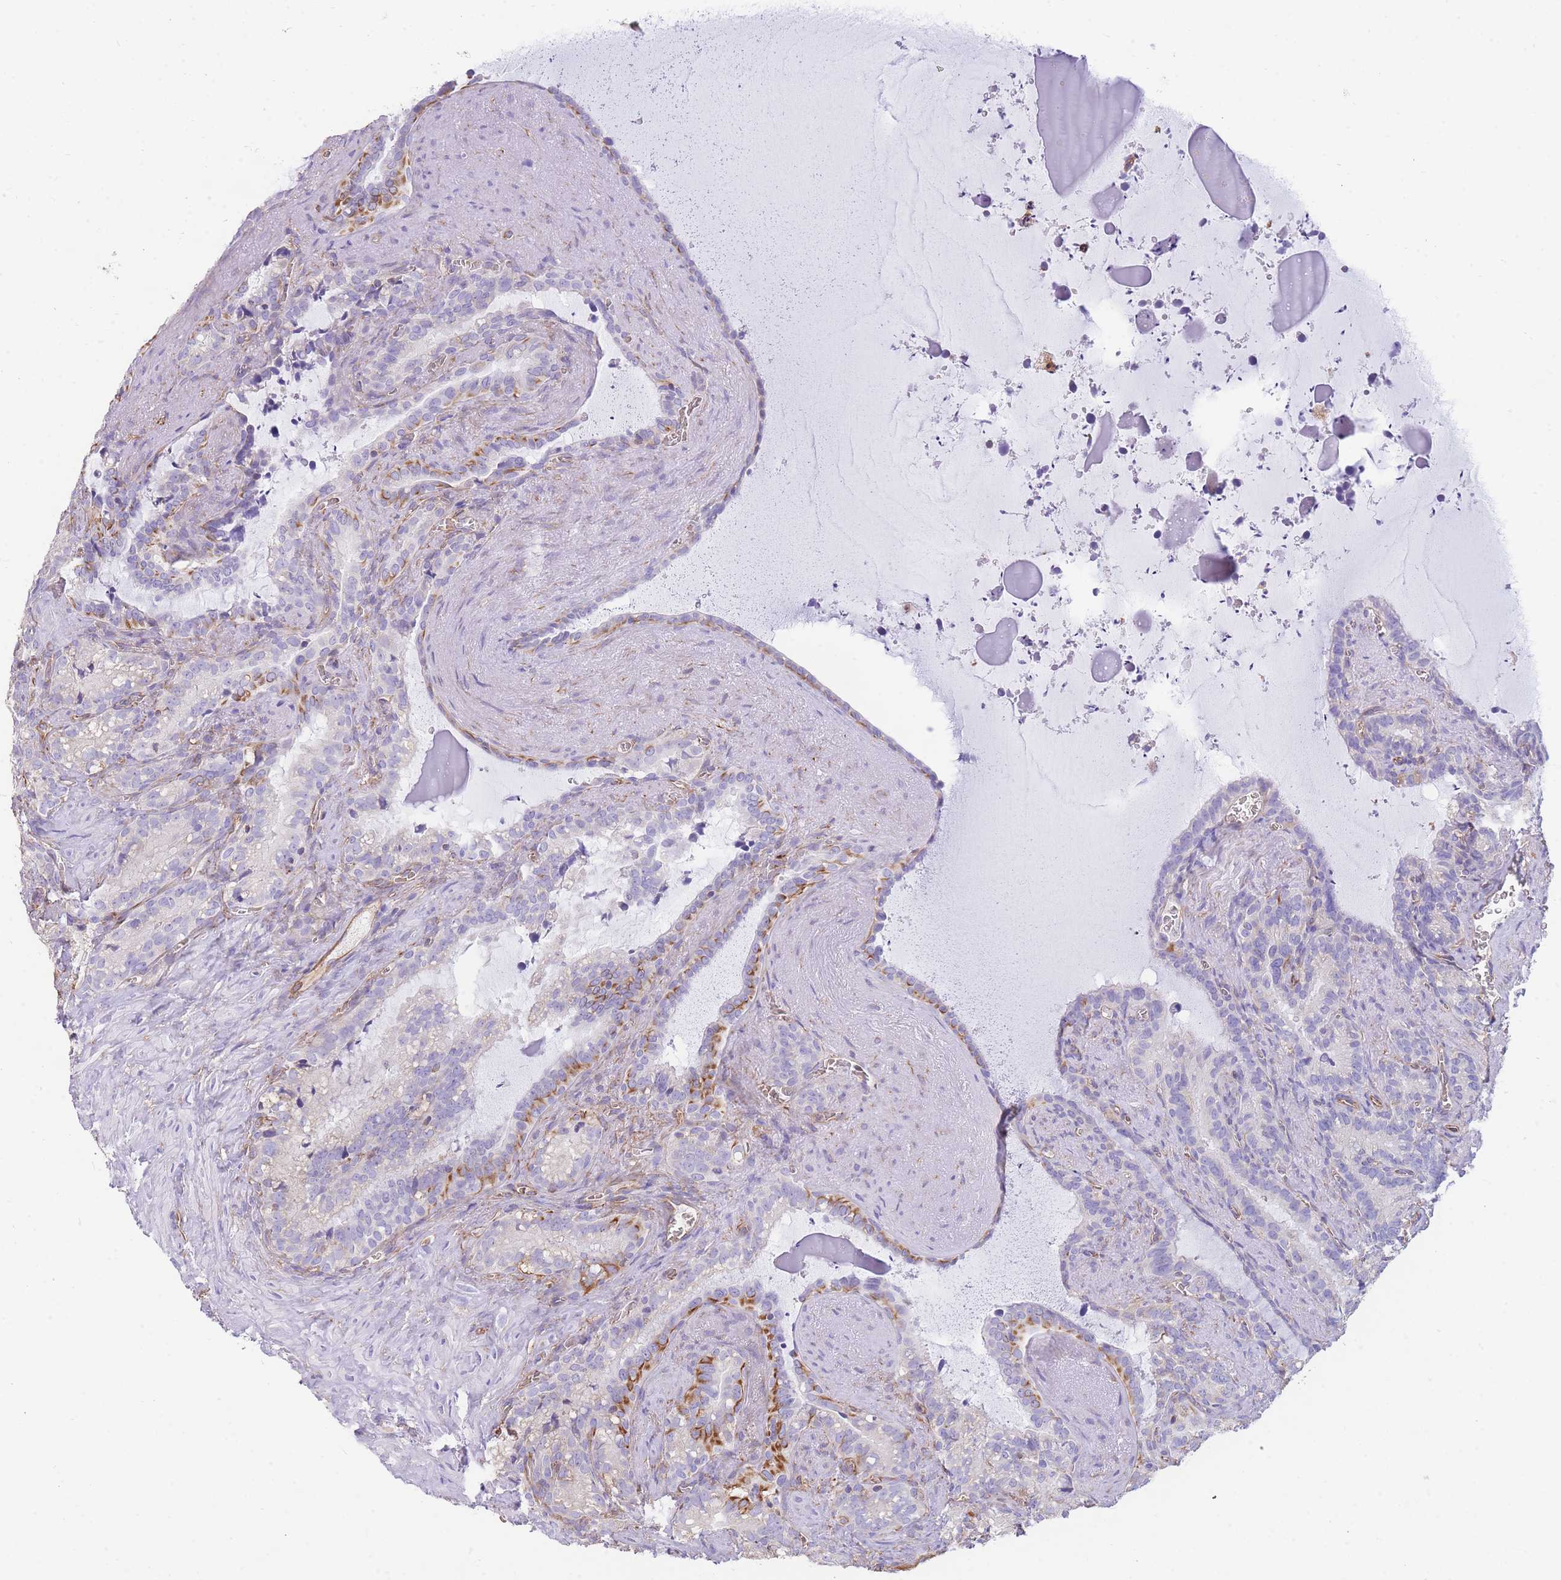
{"staining": {"intensity": "moderate", "quantity": "<25%", "location": "cytoplasmic/membranous"}, "tissue": "seminal vesicle", "cell_type": "Glandular cells", "image_type": "normal", "snomed": [{"axis": "morphology", "description": "Normal tissue, NOS"}, {"axis": "topography", "description": "Prostate"}, {"axis": "topography", "description": "Seminal veicle"}], "caption": "Immunohistochemical staining of normal seminal vesicle demonstrates moderate cytoplasmic/membranous protein staining in approximately <25% of glandular cells.", "gene": "ANKRD53", "patient": {"sex": "male", "age": 58}}